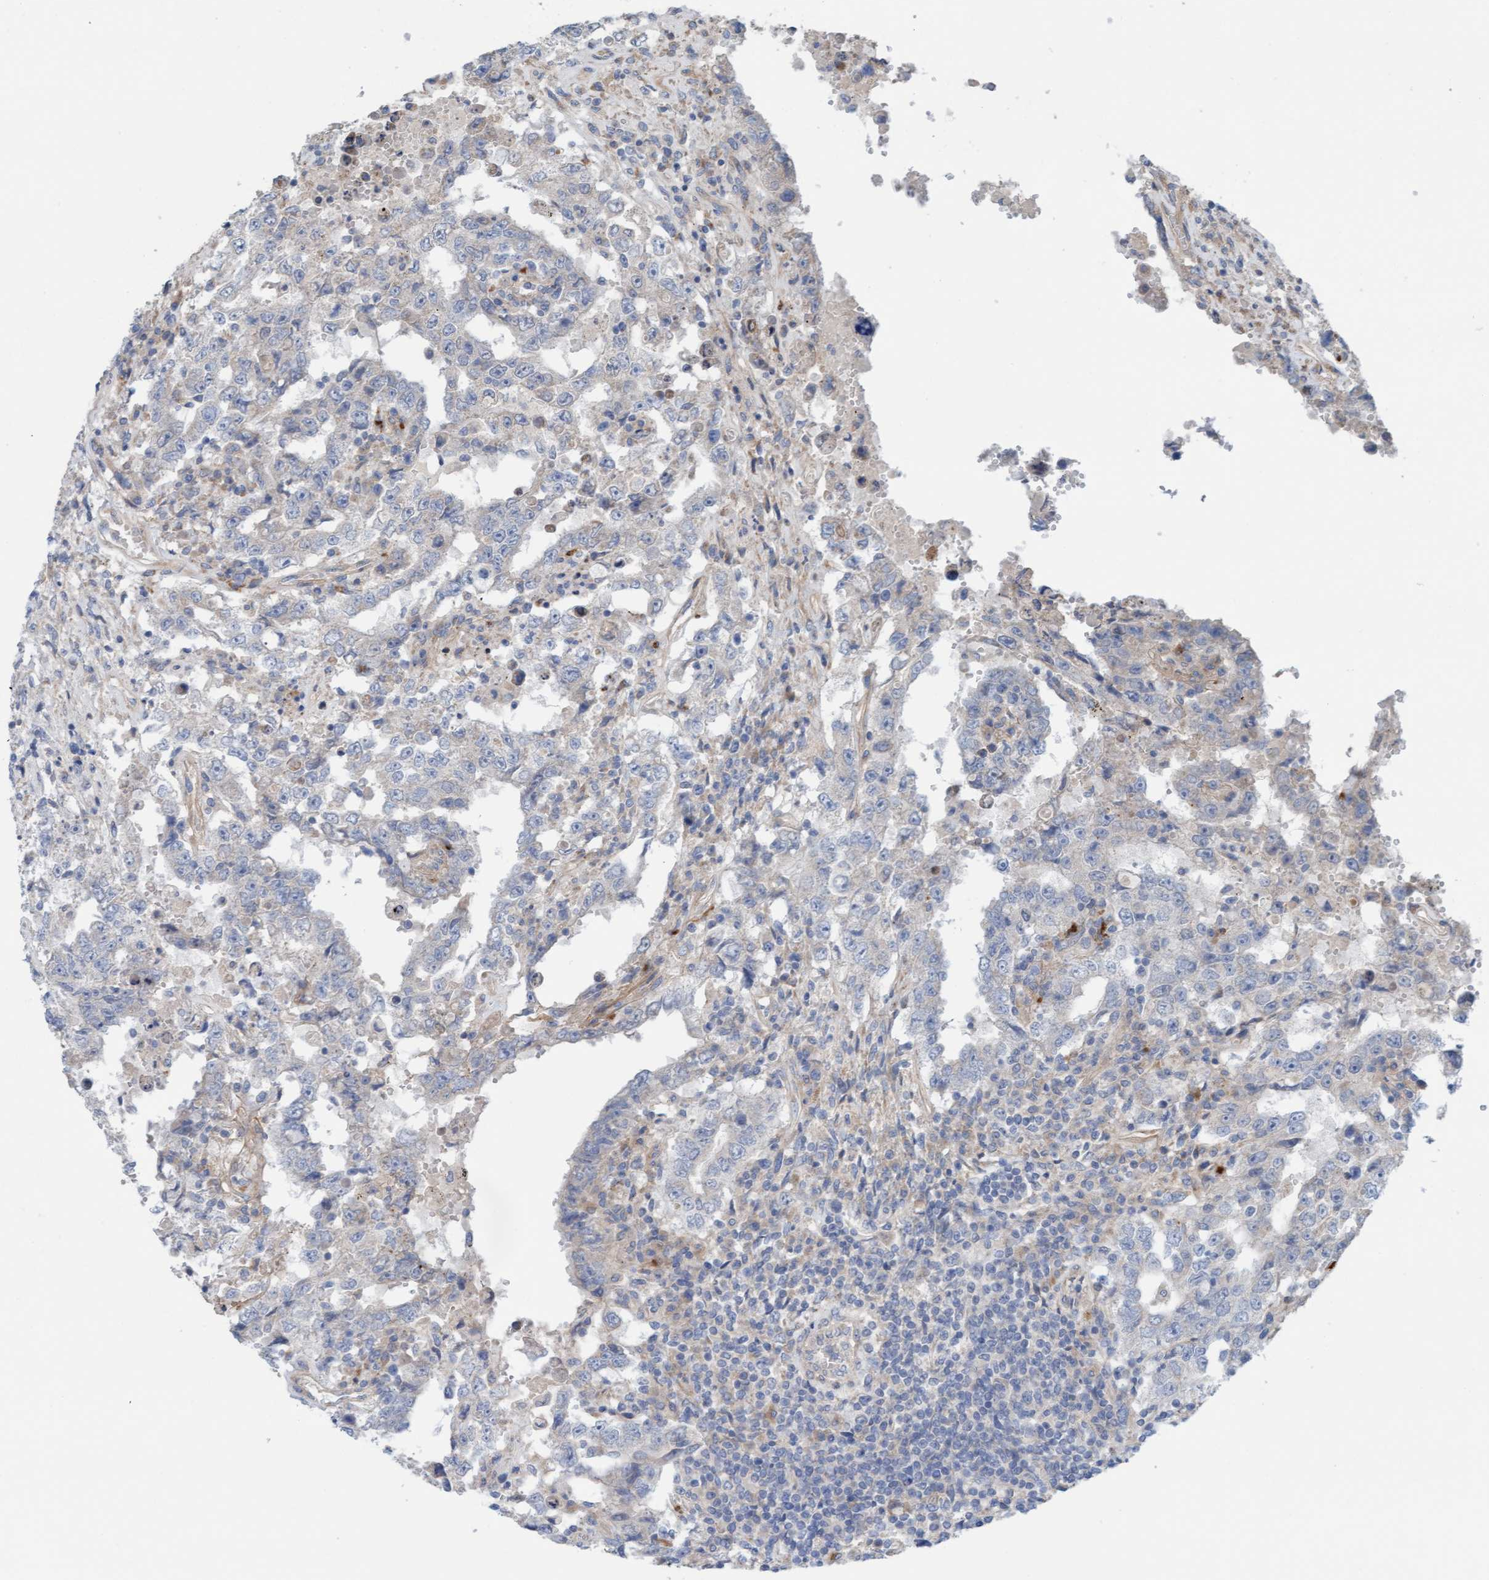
{"staining": {"intensity": "negative", "quantity": "none", "location": "none"}, "tissue": "testis cancer", "cell_type": "Tumor cells", "image_type": "cancer", "snomed": [{"axis": "morphology", "description": "Carcinoma, Embryonal, NOS"}, {"axis": "topography", "description": "Testis"}], "caption": "Image shows no protein expression in tumor cells of embryonal carcinoma (testis) tissue.", "gene": "CDK5RAP3", "patient": {"sex": "male", "age": 26}}